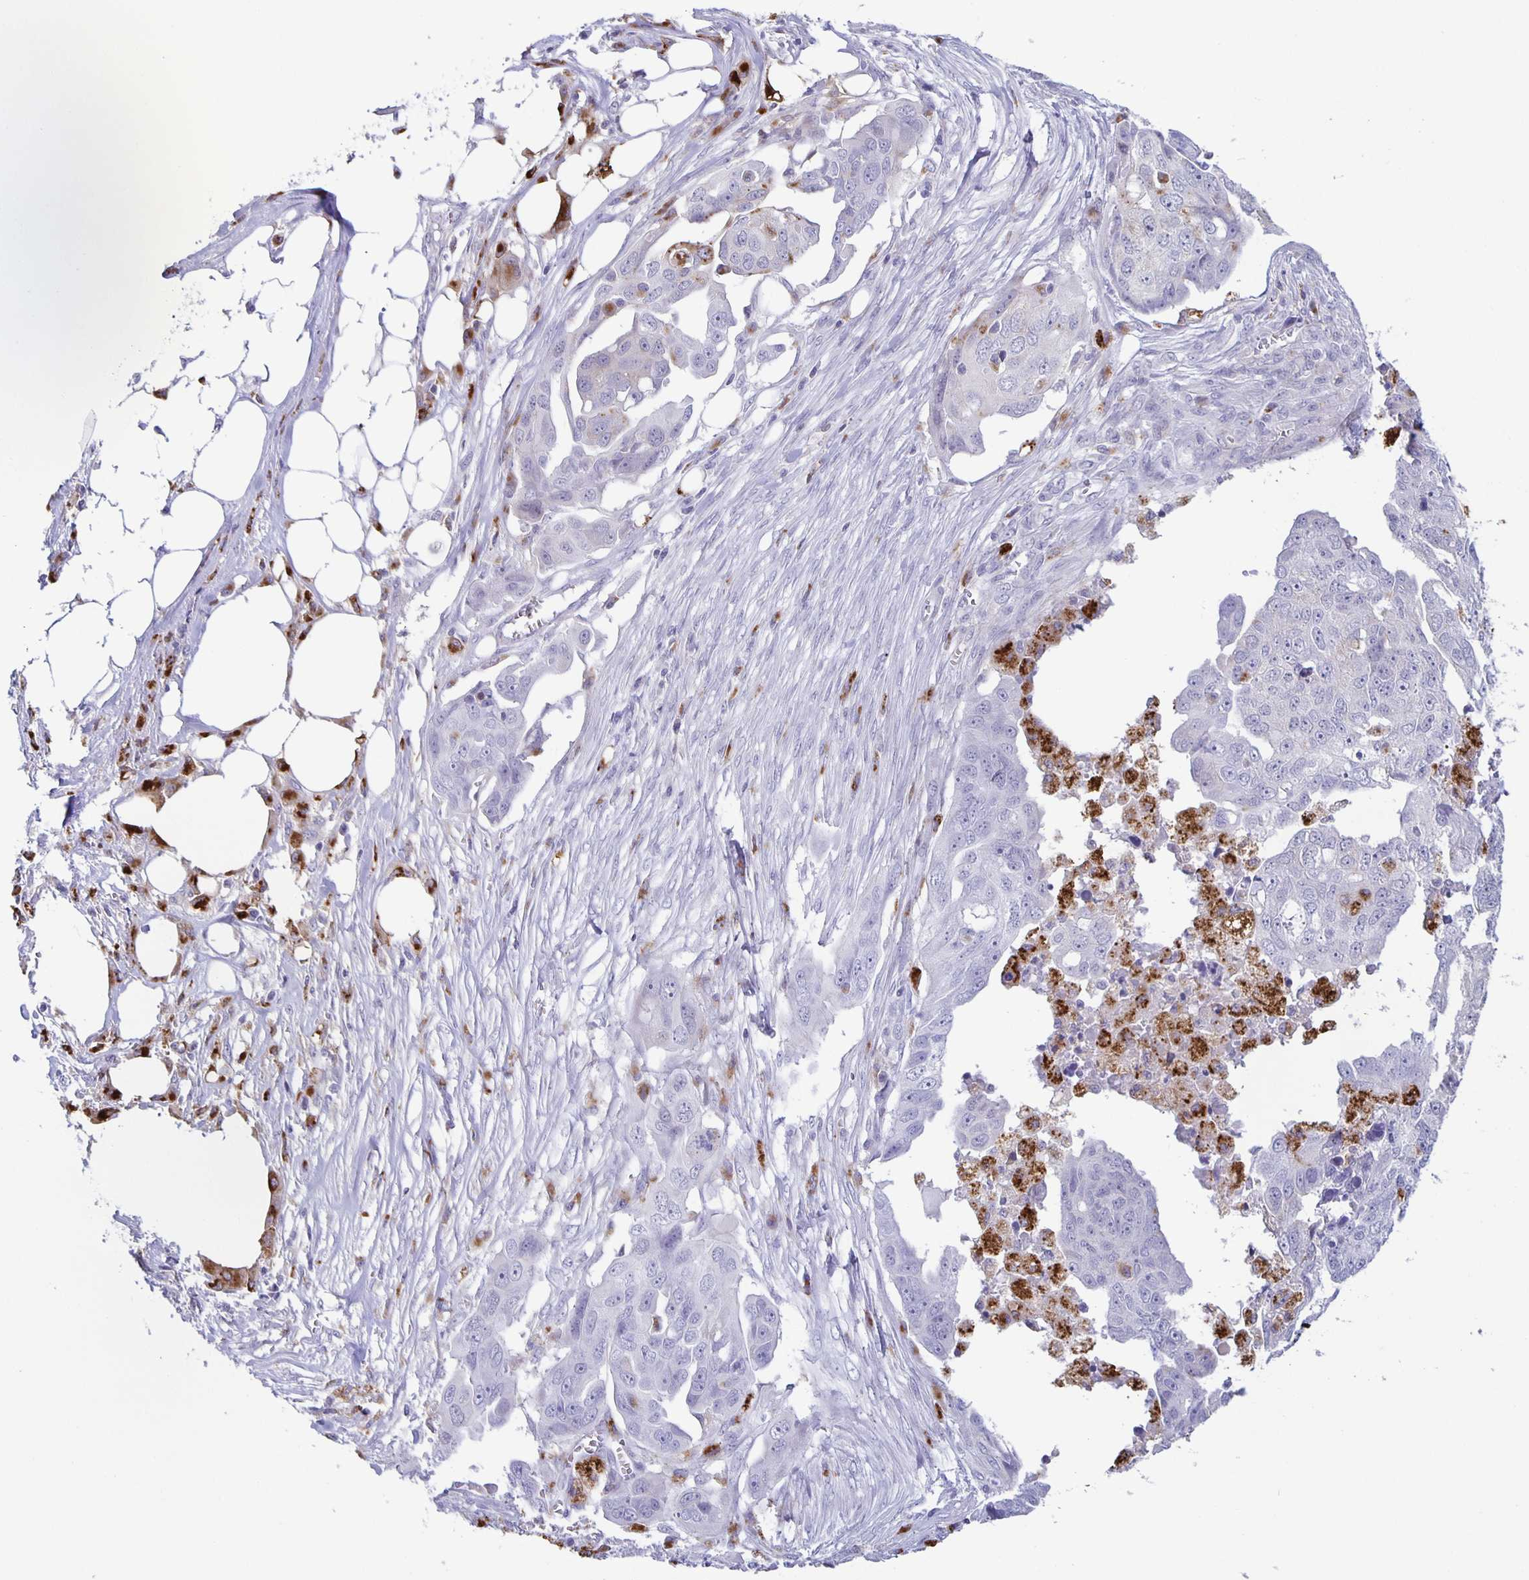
{"staining": {"intensity": "negative", "quantity": "none", "location": "none"}, "tissue": "ovarian cancer", "cell_type": "Tumor cells", "image_type": "cancer", "snomed": [{"axis": "morphology", "description": "Carcinoma, endometroid"}, {"axis": "topography", "description": "Ovary"}], "caption": "The histopathology image exhibits no significant staining in tumor cells of endometroid carcinoma (ovarian).", "gene": "LIPA", "patient": {"sex": "female", "age": 70}}